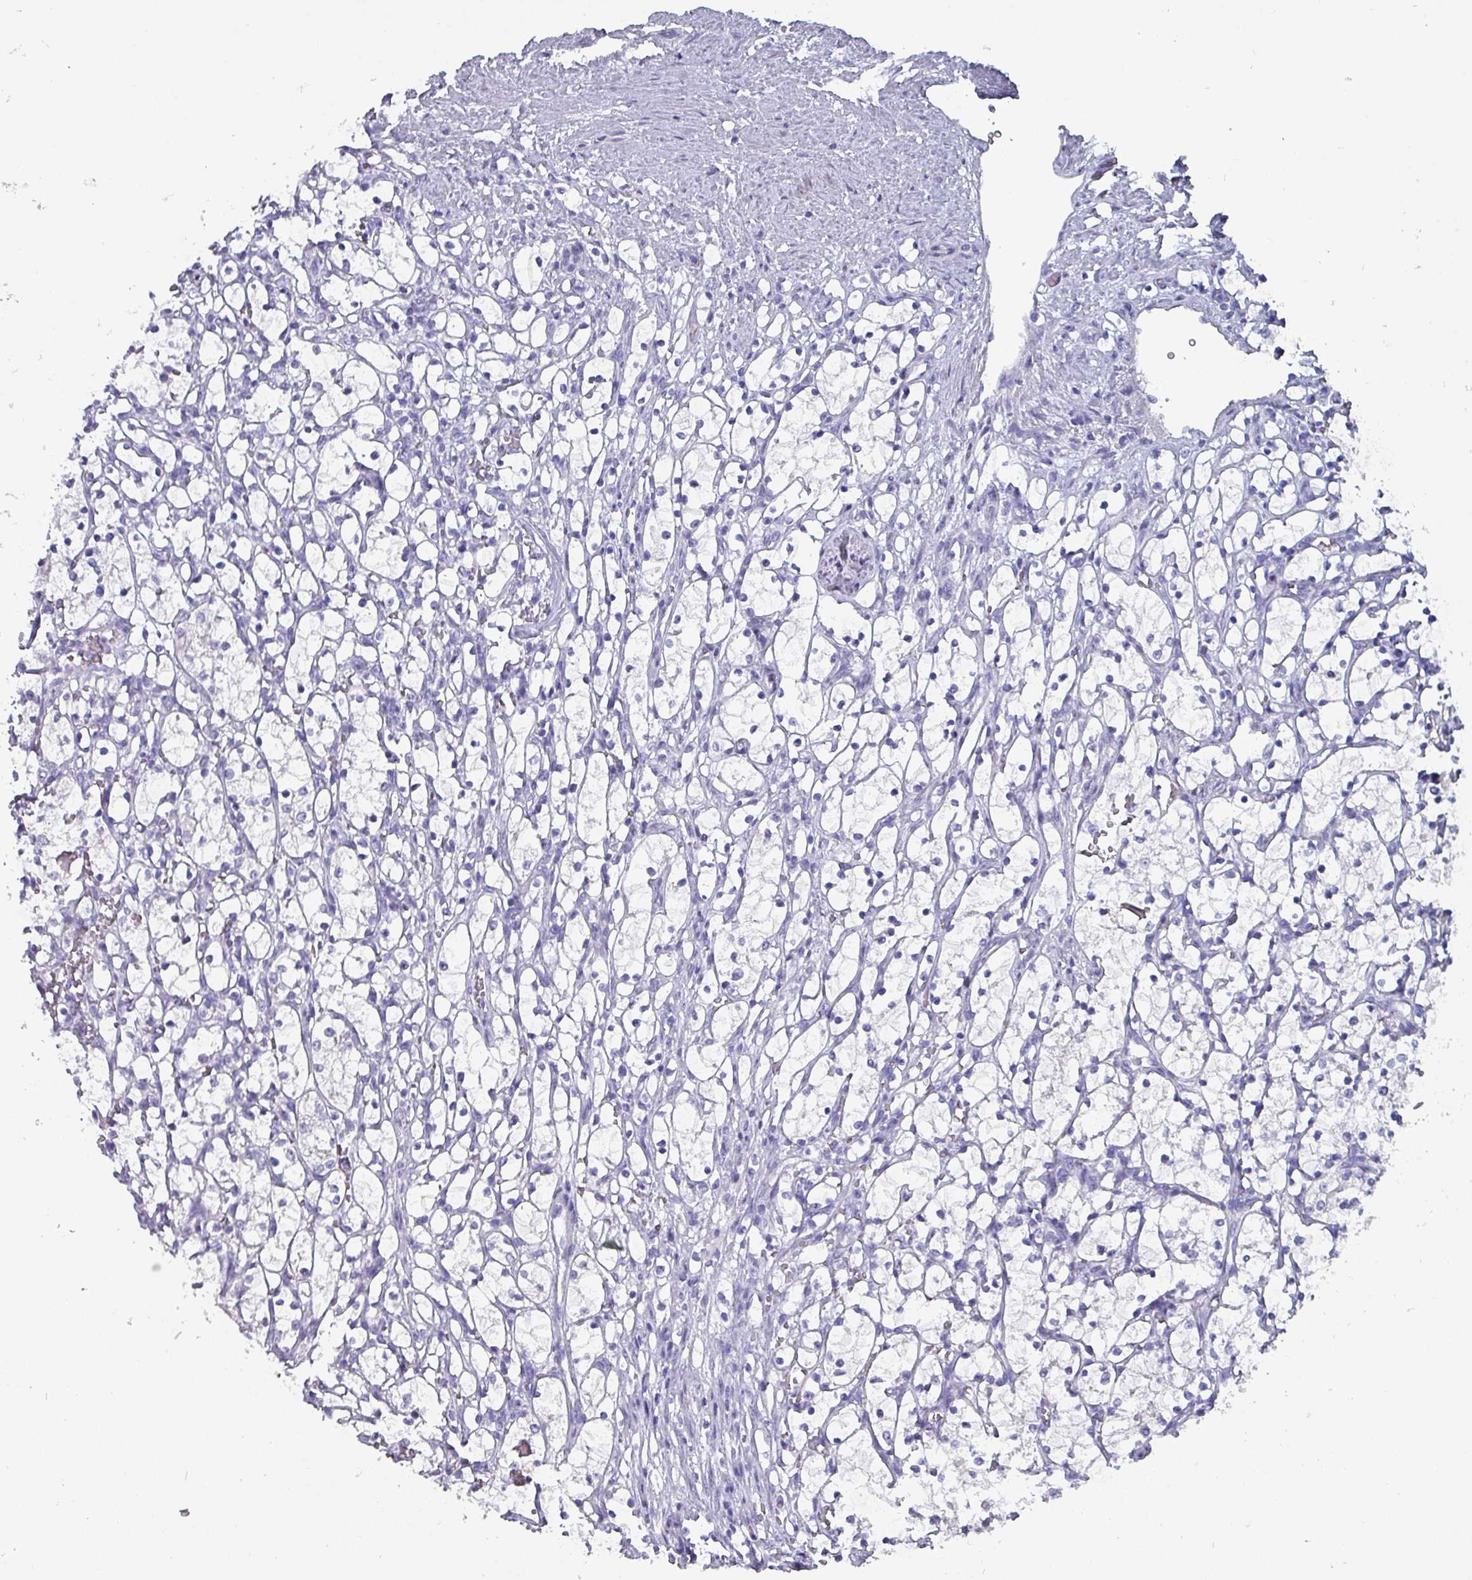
{"staining": {"intensity": "negative", "quantity": "none", "location": "none"}, "tissue": "renal cancer", "cell_type": "Tumor cells", "image_type": "cancer", "snomed": [{"axis": "morphology", "description": "Adenocarcinoma, NOS"}, {"axis": "topography", "description": "Kidney"}], "caption": "A photomicrograph of human renal cancer (adenocarcinoma) is negative for staining in tumor cells.", "gene": "INS-IGF2", "patient": {"sex": "female", "age": 69}}